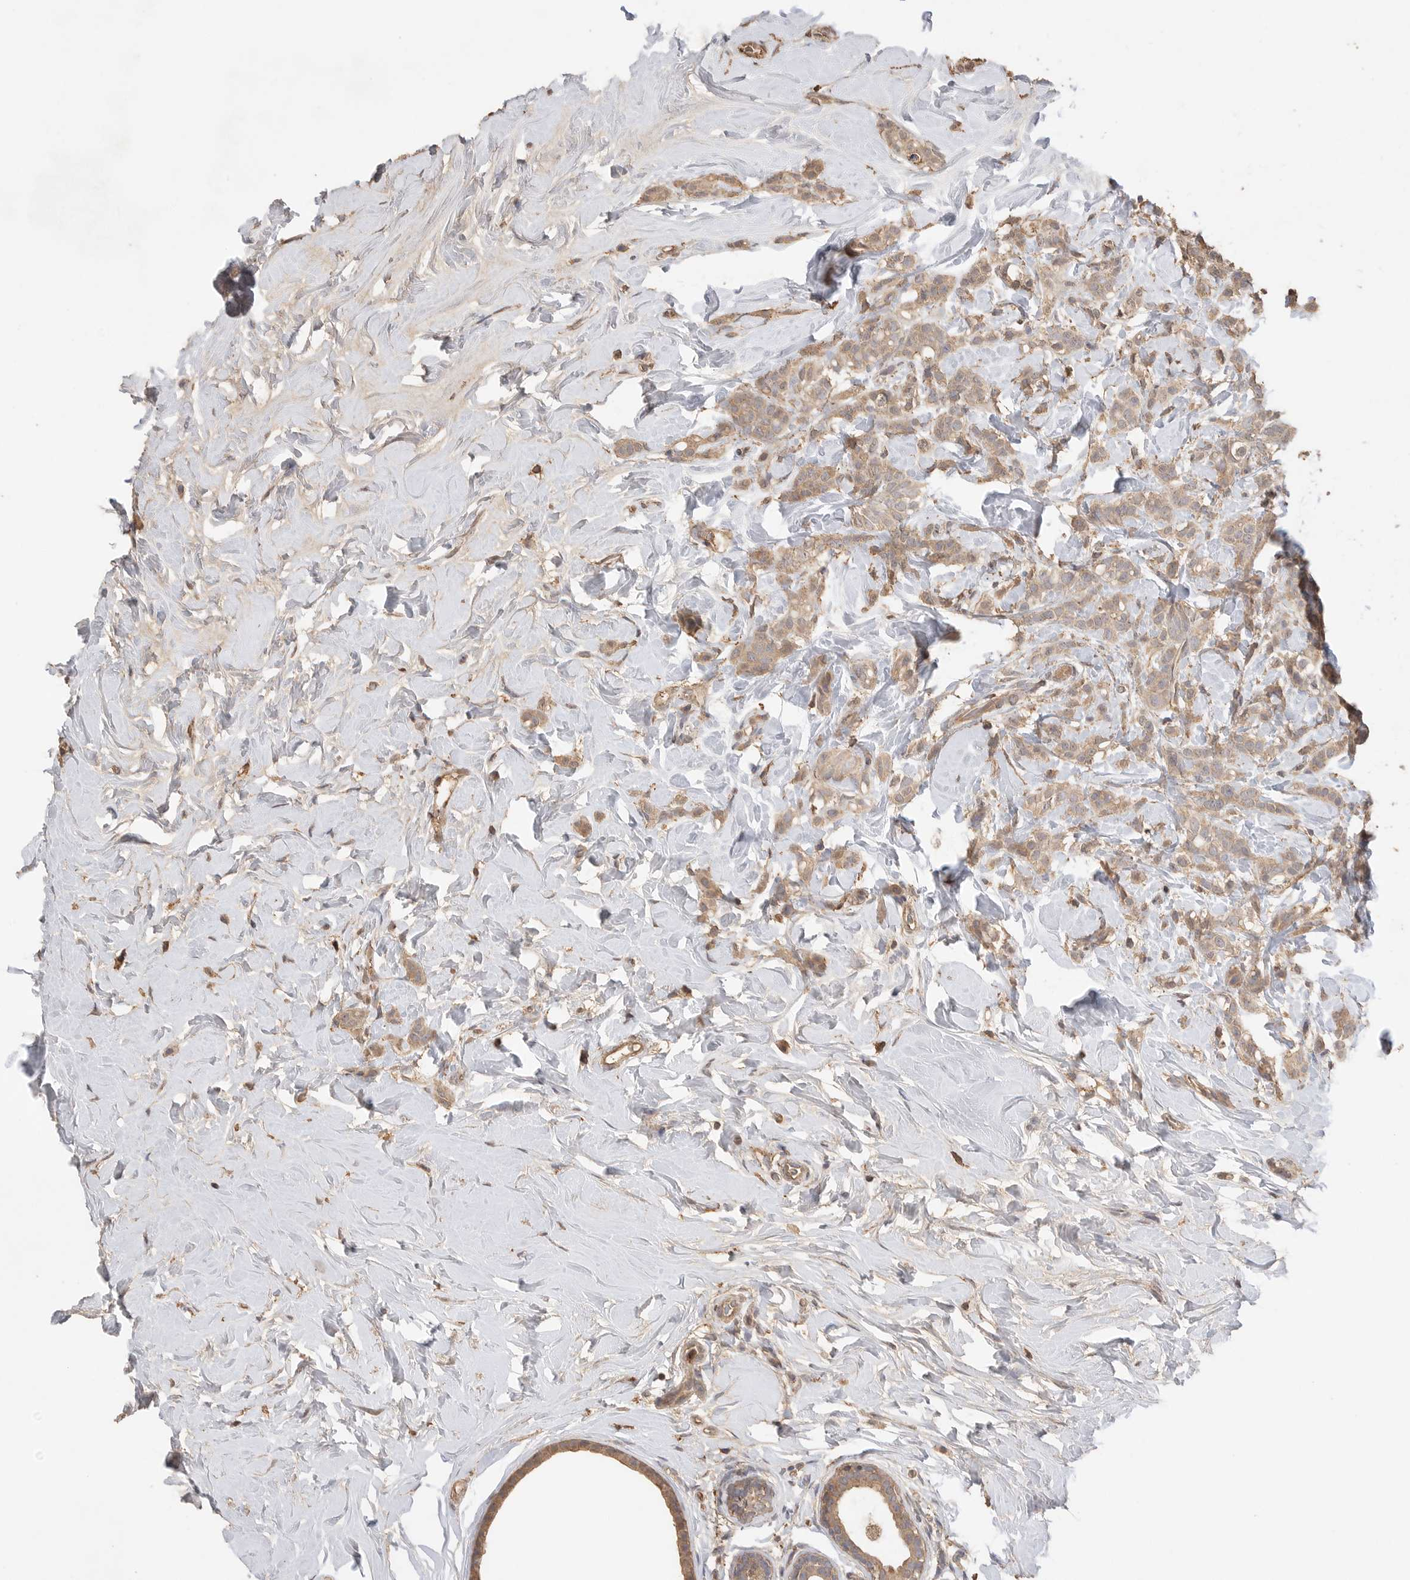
{"staining": {"intensity": "moderate", "quantity": ">75%", "location": "cytoplasmic/membranous"}, "tissue": "breast cancer", "cell_type": "Tumor cells", "image_type": "cancer", "snomed": [{"axis": "morphology", "description": "Lobular carcinoma, in situ"}, {"axis": "morphology", "description": "Lobular carcinoma"}, {"axis": "topography", "description": "Breast"}], "caption": "Protein staining of breast lobular carcinoma tissue shows moderate cytoplasmic/membranous staining in approximately >75% of tumor cells. The staining was performed using DAB to visualize the protein expression in brown, while the nuclei were stained in blue with hematoxylin (Magnification: 20x).", "gene": "MAP2K1", "patient": {"sex": "female", "age": 41}}